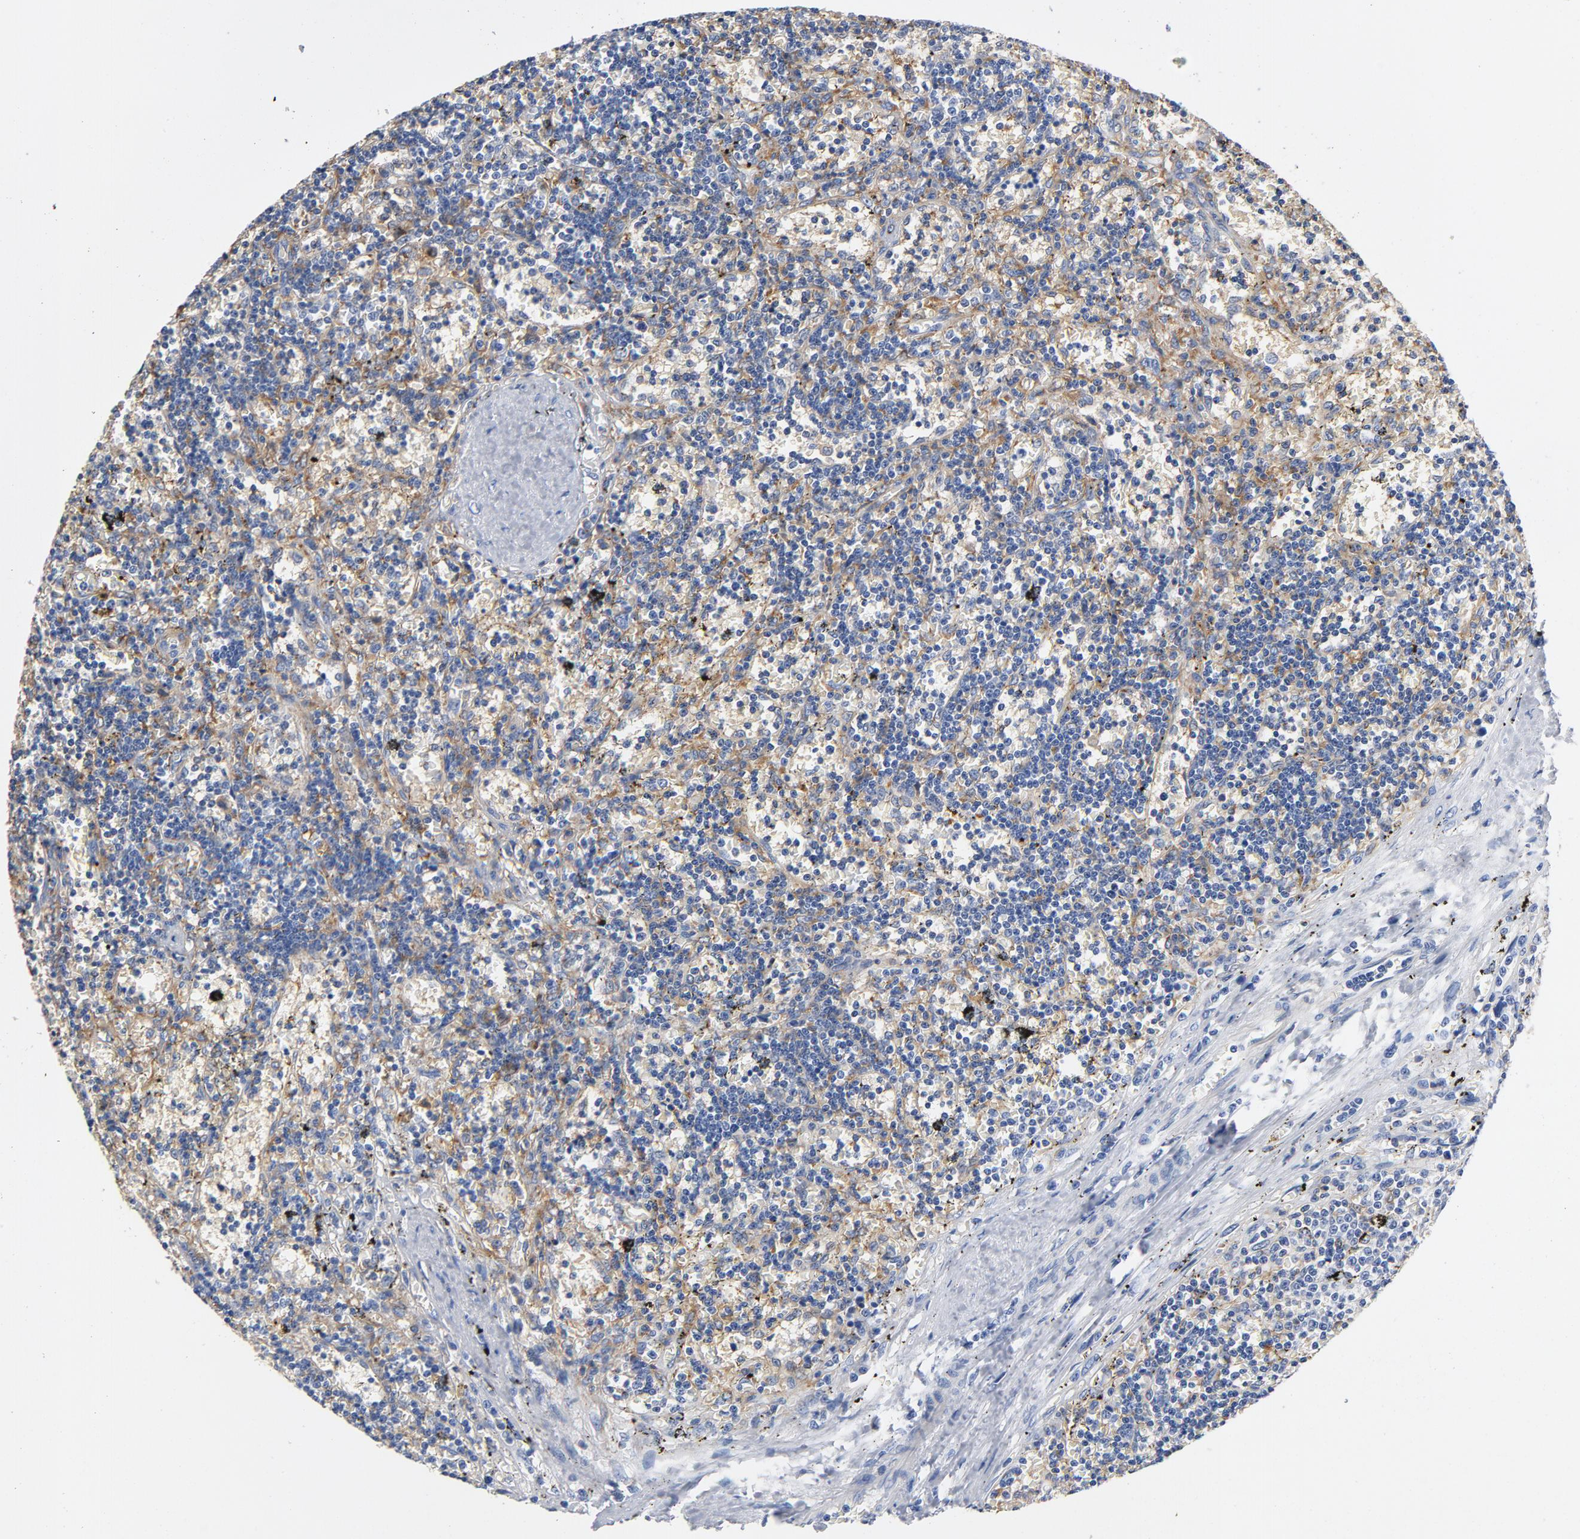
{"staining": {"intensity": "moderate", "quantity": "25%-75%", "location": "cytoplasmic/membranous"}, "tissue": "lymphoma", "cell_type": "Tumor cells", "image_type": "cancer", "snomed": [{"axis": "morphology", "description": "Malignant lymphoma, non-Hodgkin's type, Low grade"}, {"axis": "topography", "description": "Spleen"}], "caption": "Protein analysis of lymphoma tissue reveals moderate cytoplasmic/membranous expression in approximately 25%-75% of tumor cells.", "gene": "SRC", "patient": {"sex": "male", "age": 60}}